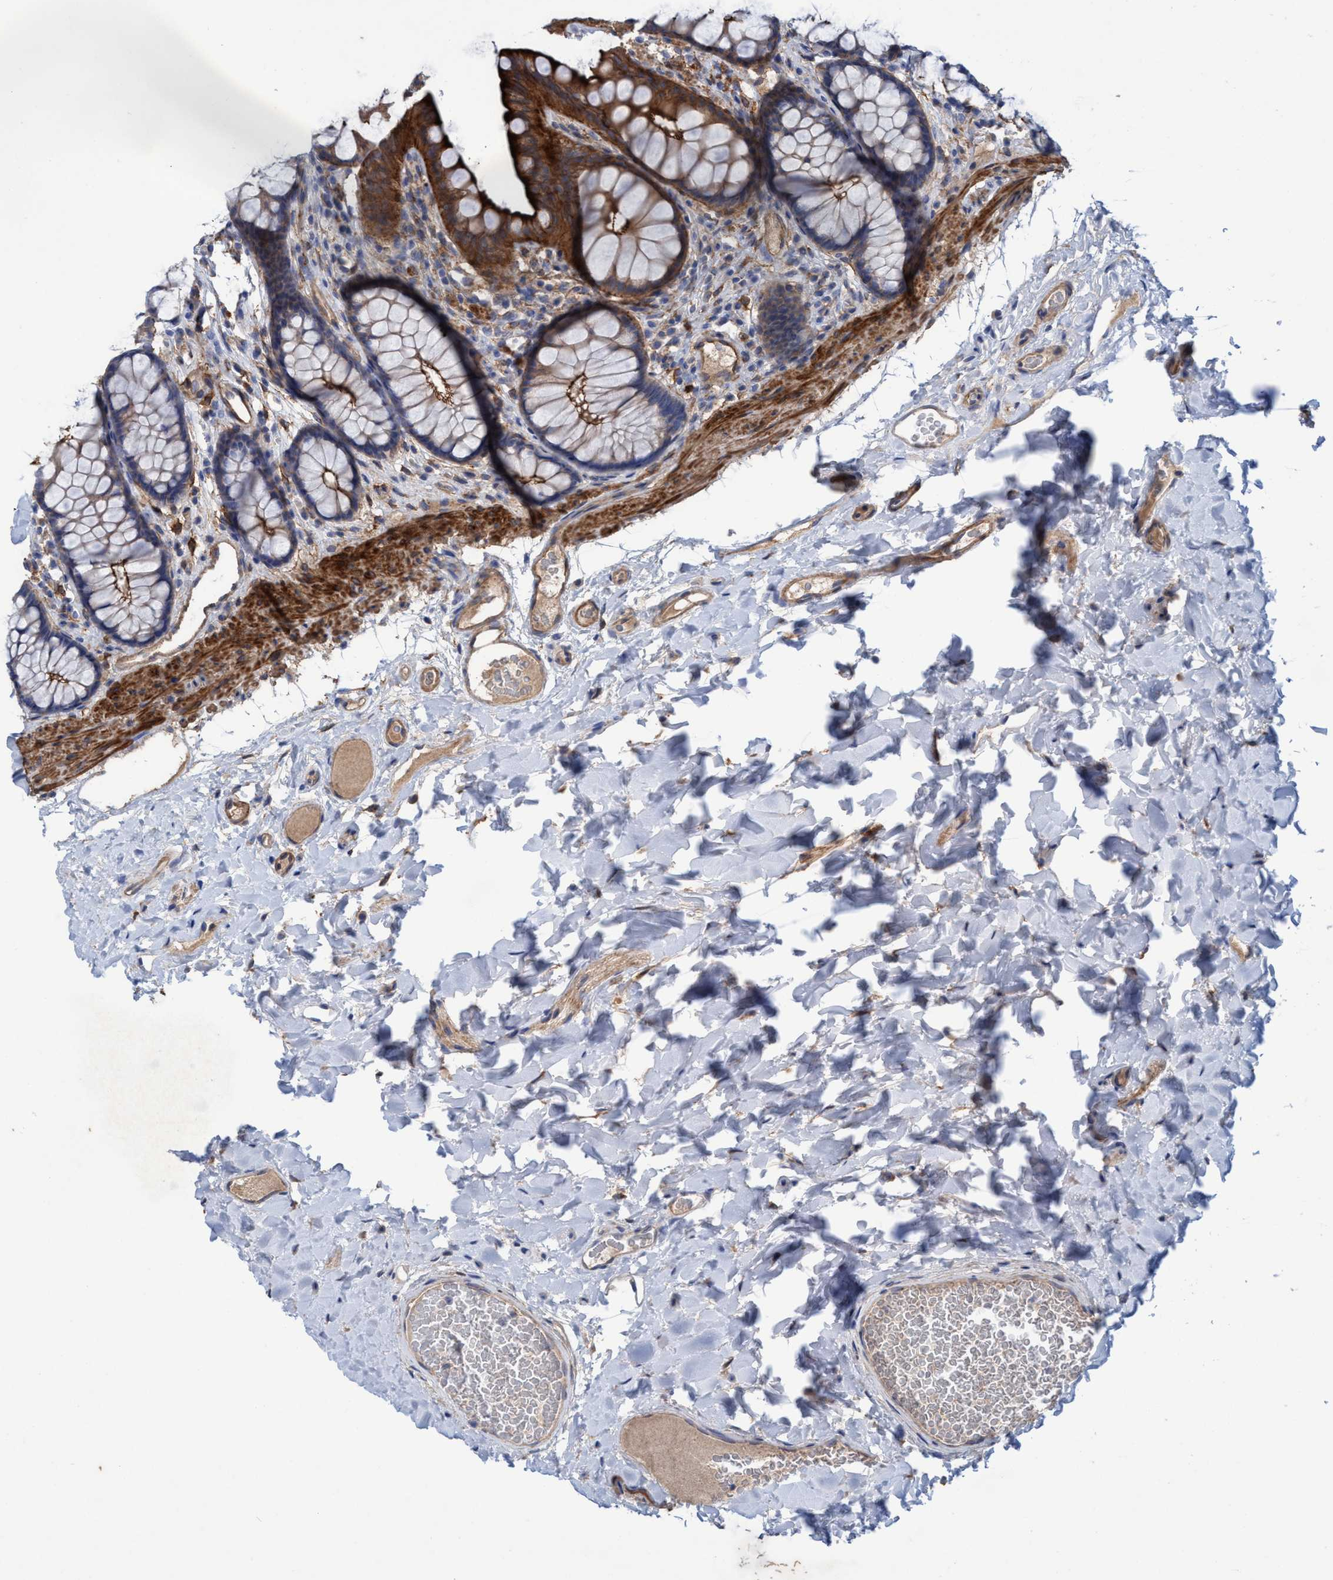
{"staining": {"intensity": "moderate", "quantity": ">75%", "location": "cytoplasmic/membranous"}, "tissue": "colon", "cell_type": "Endothelial cells", "image_type": "normal", "snomed": [{"axis": "morphology", "description": "Normal tissue, NOS"}, {"axis": "topography", "description": "Colon"}], "caption": "DAB (3,3'-diaminobenzidine) immunohistochemical staining of benign colon displays moderate cytoplasmic/membranous protein positivity in about >75% of endothelial cells. Nuclei are stained in blue.", "gene": "GULP1", "patient": {"sex": "female", "age": 55}}